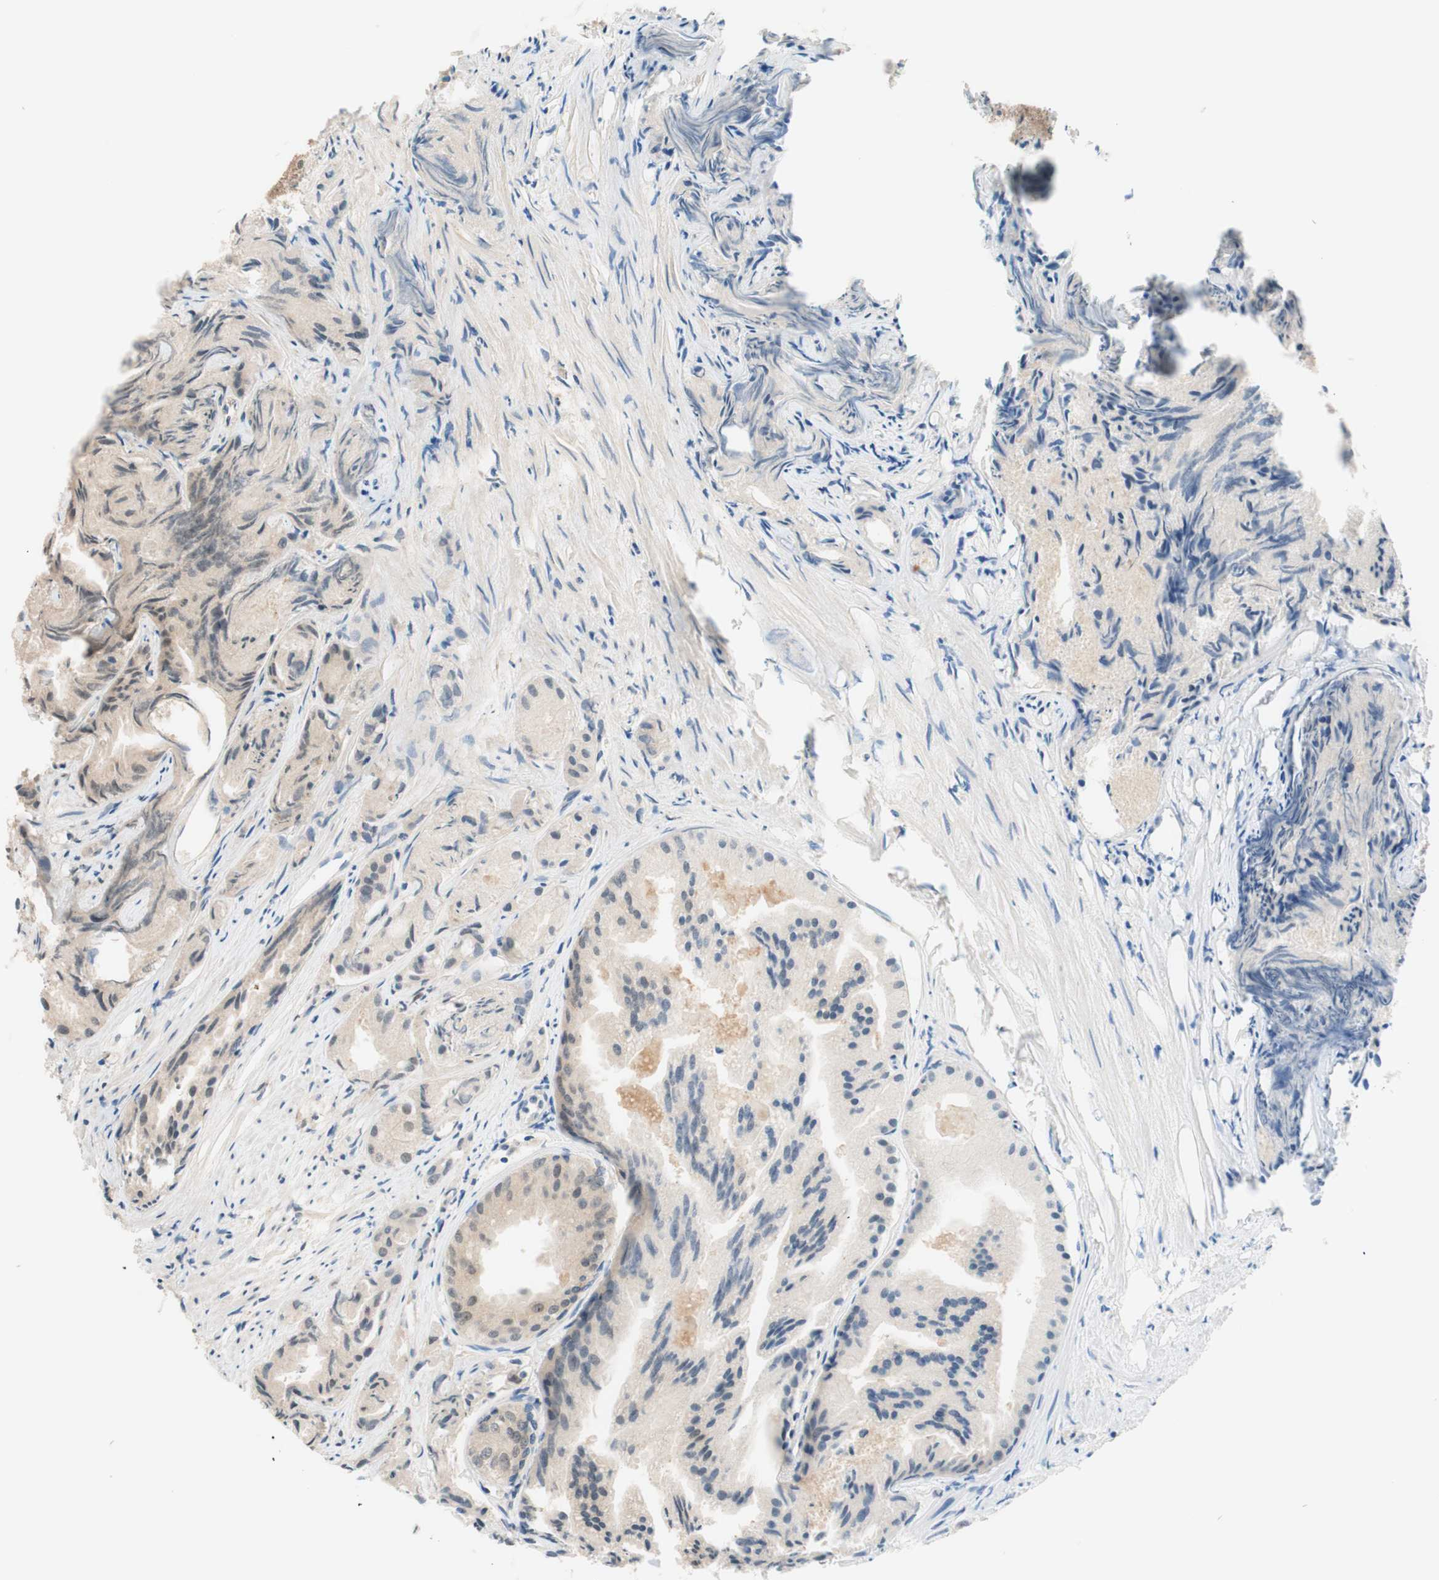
{"staining": {"intensity": "moderate", "quantity": ">75%", "location": "cytoplasmic/membranous"}, "tissue": "prostate cancer", "cell_type": "Tumor cells", "image_type": "cancer", "snomed": [{"axis": "morphology", "description": "Adenocarcinoma, Low grade"}, {"axis": "topography", "description": "Prostate"}], "caption": "A medium amount of moderate cytoplasmic/membranous staining is identified in approximately >75% of tumor cells in prostate adenocarcinoma (low-grade) tissue.", "gene": "CCNC", "patient": {"sex": "male", "age": 72}}